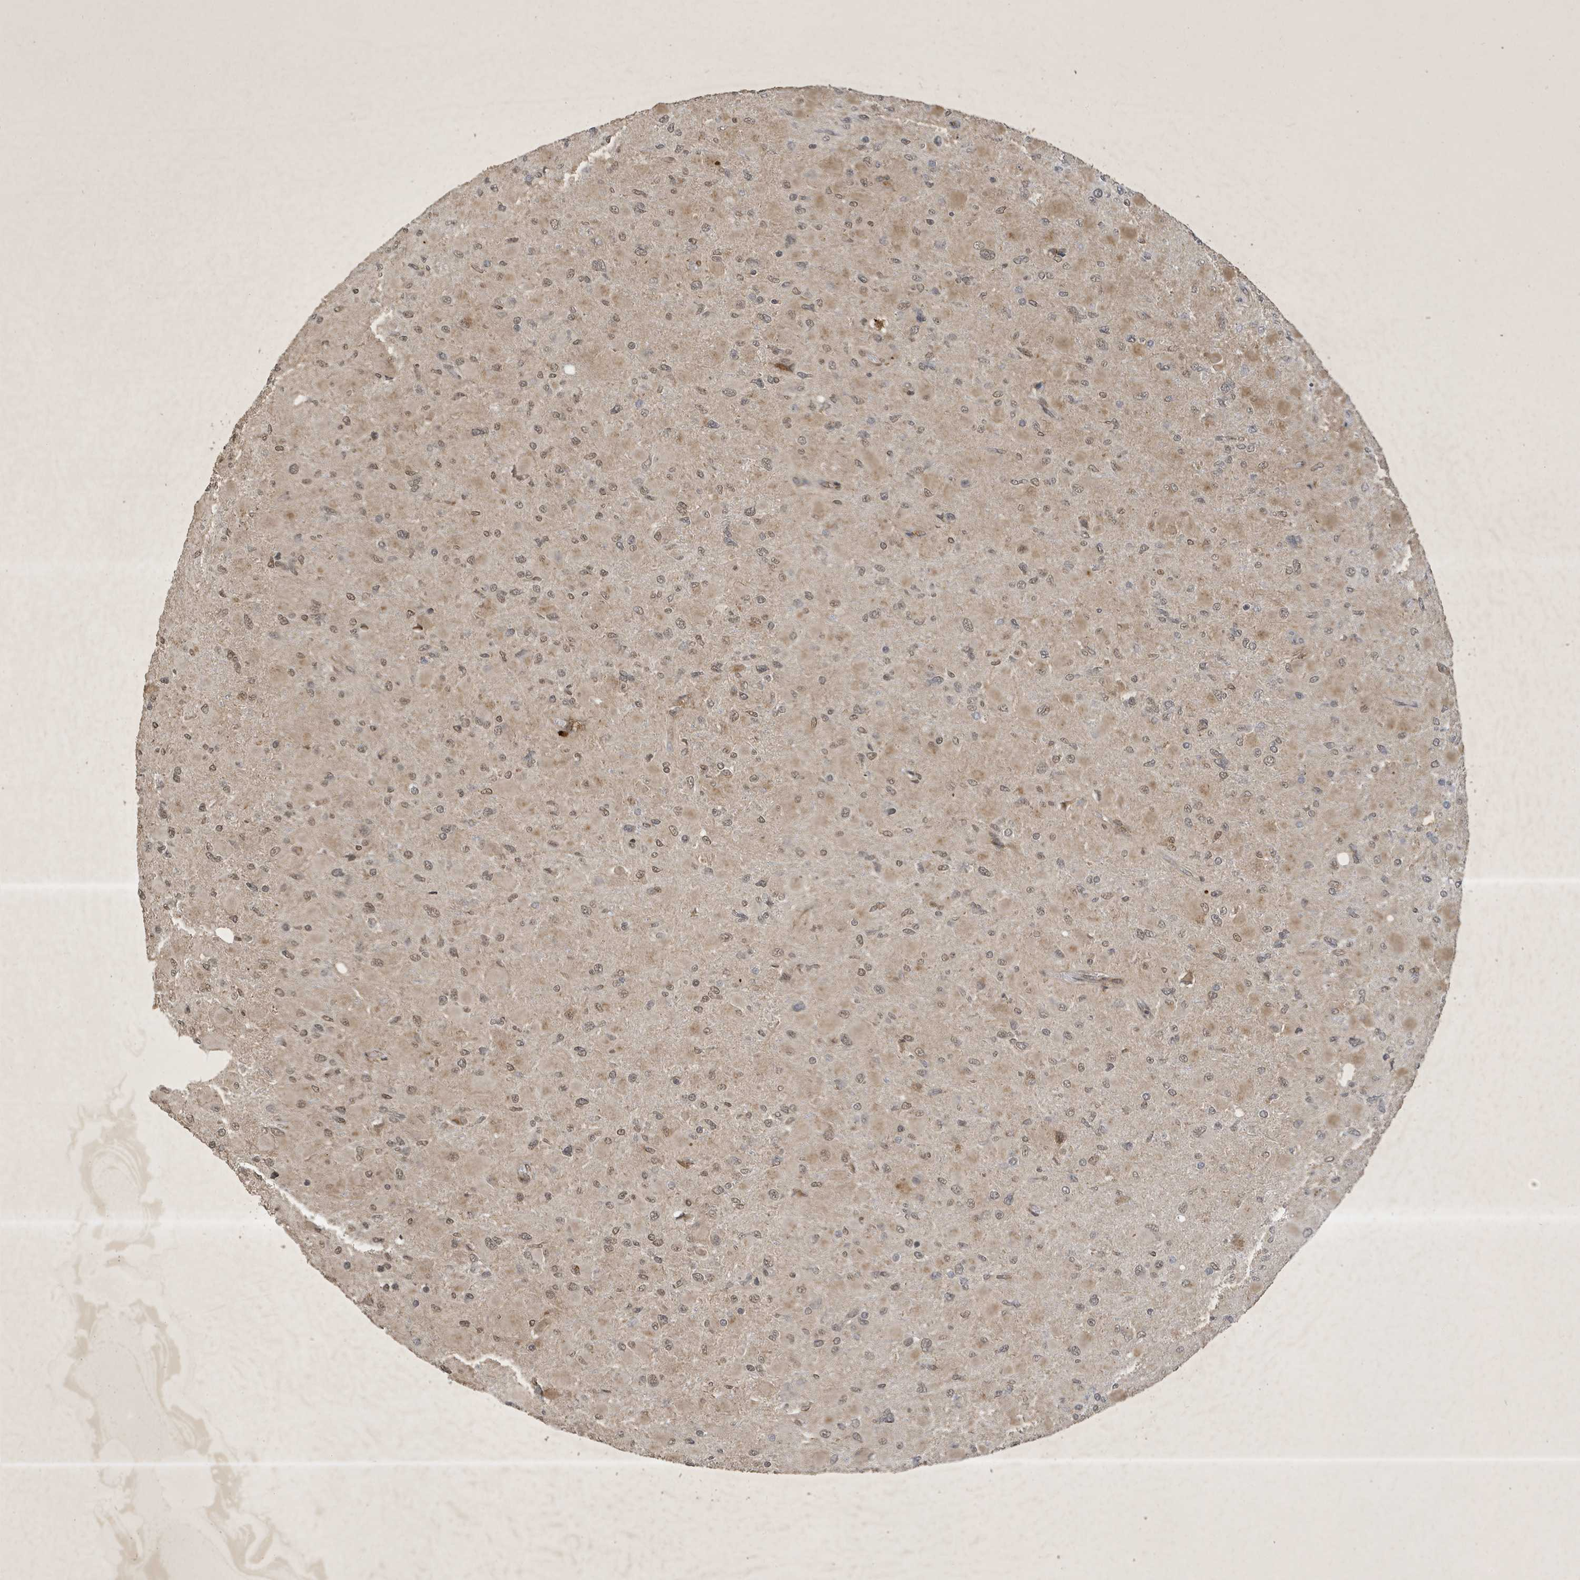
{"staining": {"intensity": "weak", "quantity": ">75%", "location": "nuclear"}, "tissue": "glioma", "cell_type": "Tumor cells", "image_type": "cancer", "snomed": [{"axis": "morphology", "description": "Glioma, malignant, High grade"}, {"axis": "topography", "description": "Cerebral cortex"}], "caption": "Immunohistochemical staining of human glioma demonstrates low levels of weak nuclear protein staining in about >75% of tumor cells. The protein is shown in brown color, while the nuclei are stained blue.", "gene": "STX10", "patient": {"sex": "female", "age": 36}}